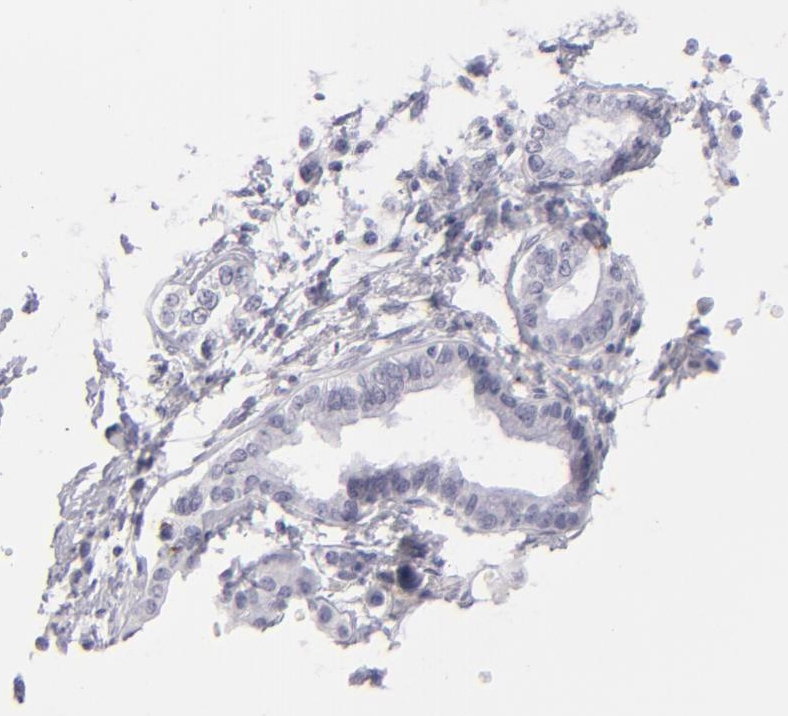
{"staining": {"intensity": "negative", "quantity": "none", "location": "none"}, "tissue": "pancreatic cancer", "cell_type": "Tumor cells", "image_type": "cancer", "snomed": [{"axis": "morphology", "description": "Adenocarcinoma, NOS"}, {"axis": "topography", "description": "Pancreas"}], "caption": "This micrograph is of pancreatic cancer (adenocarcinoma) stained with immunohistochemistry to label a protein in brown with the nuclei are counter-stained blue. There is no staining in tumor cells.", "gene": "KRT1", "patient": {"sex": "female", "age": 66}}